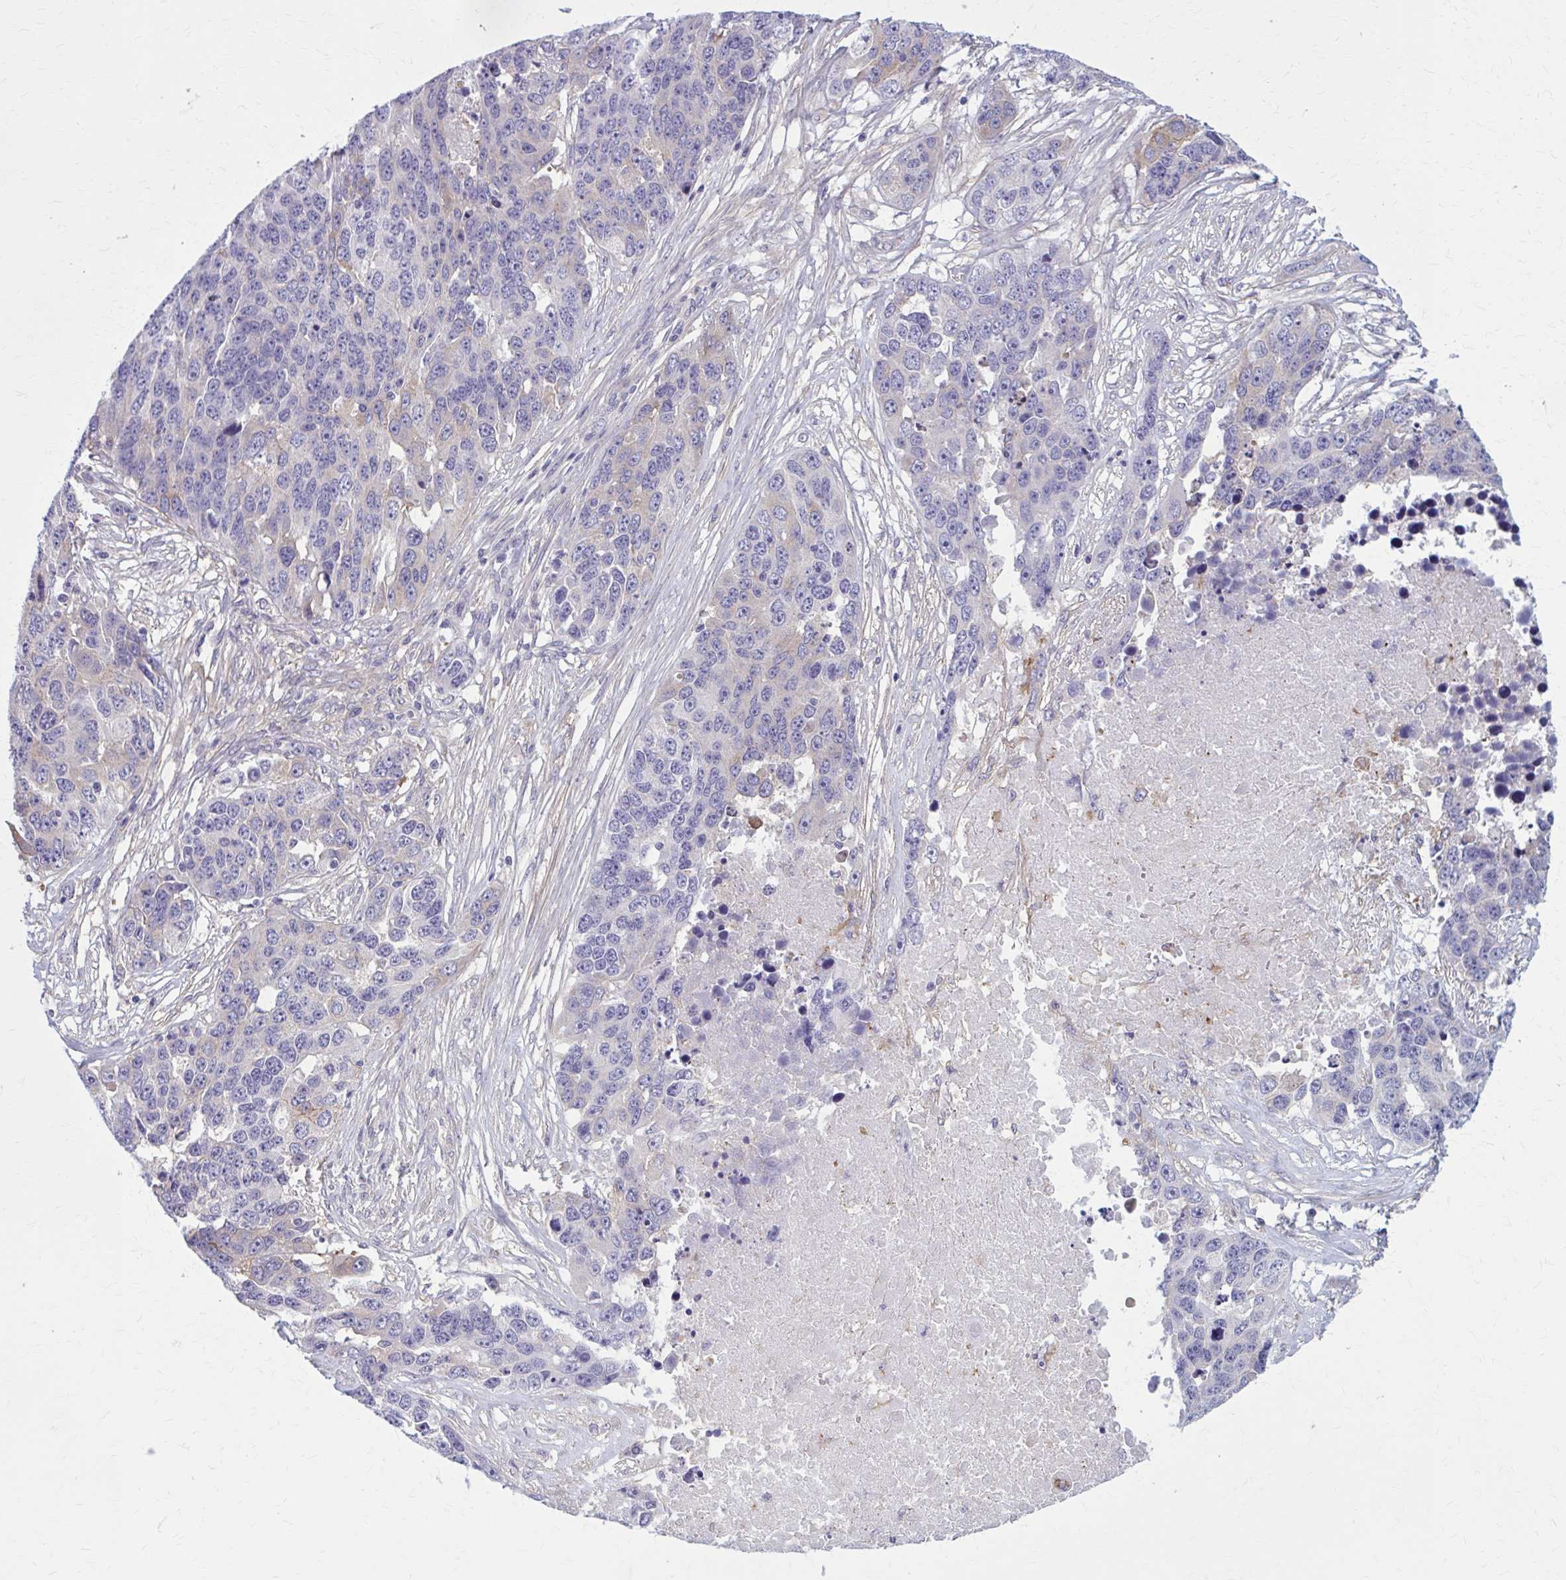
{"staining": {"intensity": "weak", "quantity": "<25%", "location": "cytoplasmic/membranous"}, "tissue": "ovarian cancer", "cell_type": "Tumor cells", "image_type": "cancer", "snomed": [{"axis": "morphology", "description": "Cystadenocarcinoma, serous, NOS"}, {"axis": "topography", "description": "Ovary"}], "caption": "A high-resolution image shows immunohistochemistry staining of serous cystadenocarcinoma (ovarian), which shows no significant expression in tumor cells. The staining was performed using DAB (3,3'-diaminobenzidine) to visualize the protein expression in brown, while the nuclei were stained in blue with hematoxylin (Magnification: 20x).", "gene": "ZDHHC7", "patient": {"sex": "female", "age": 76}}